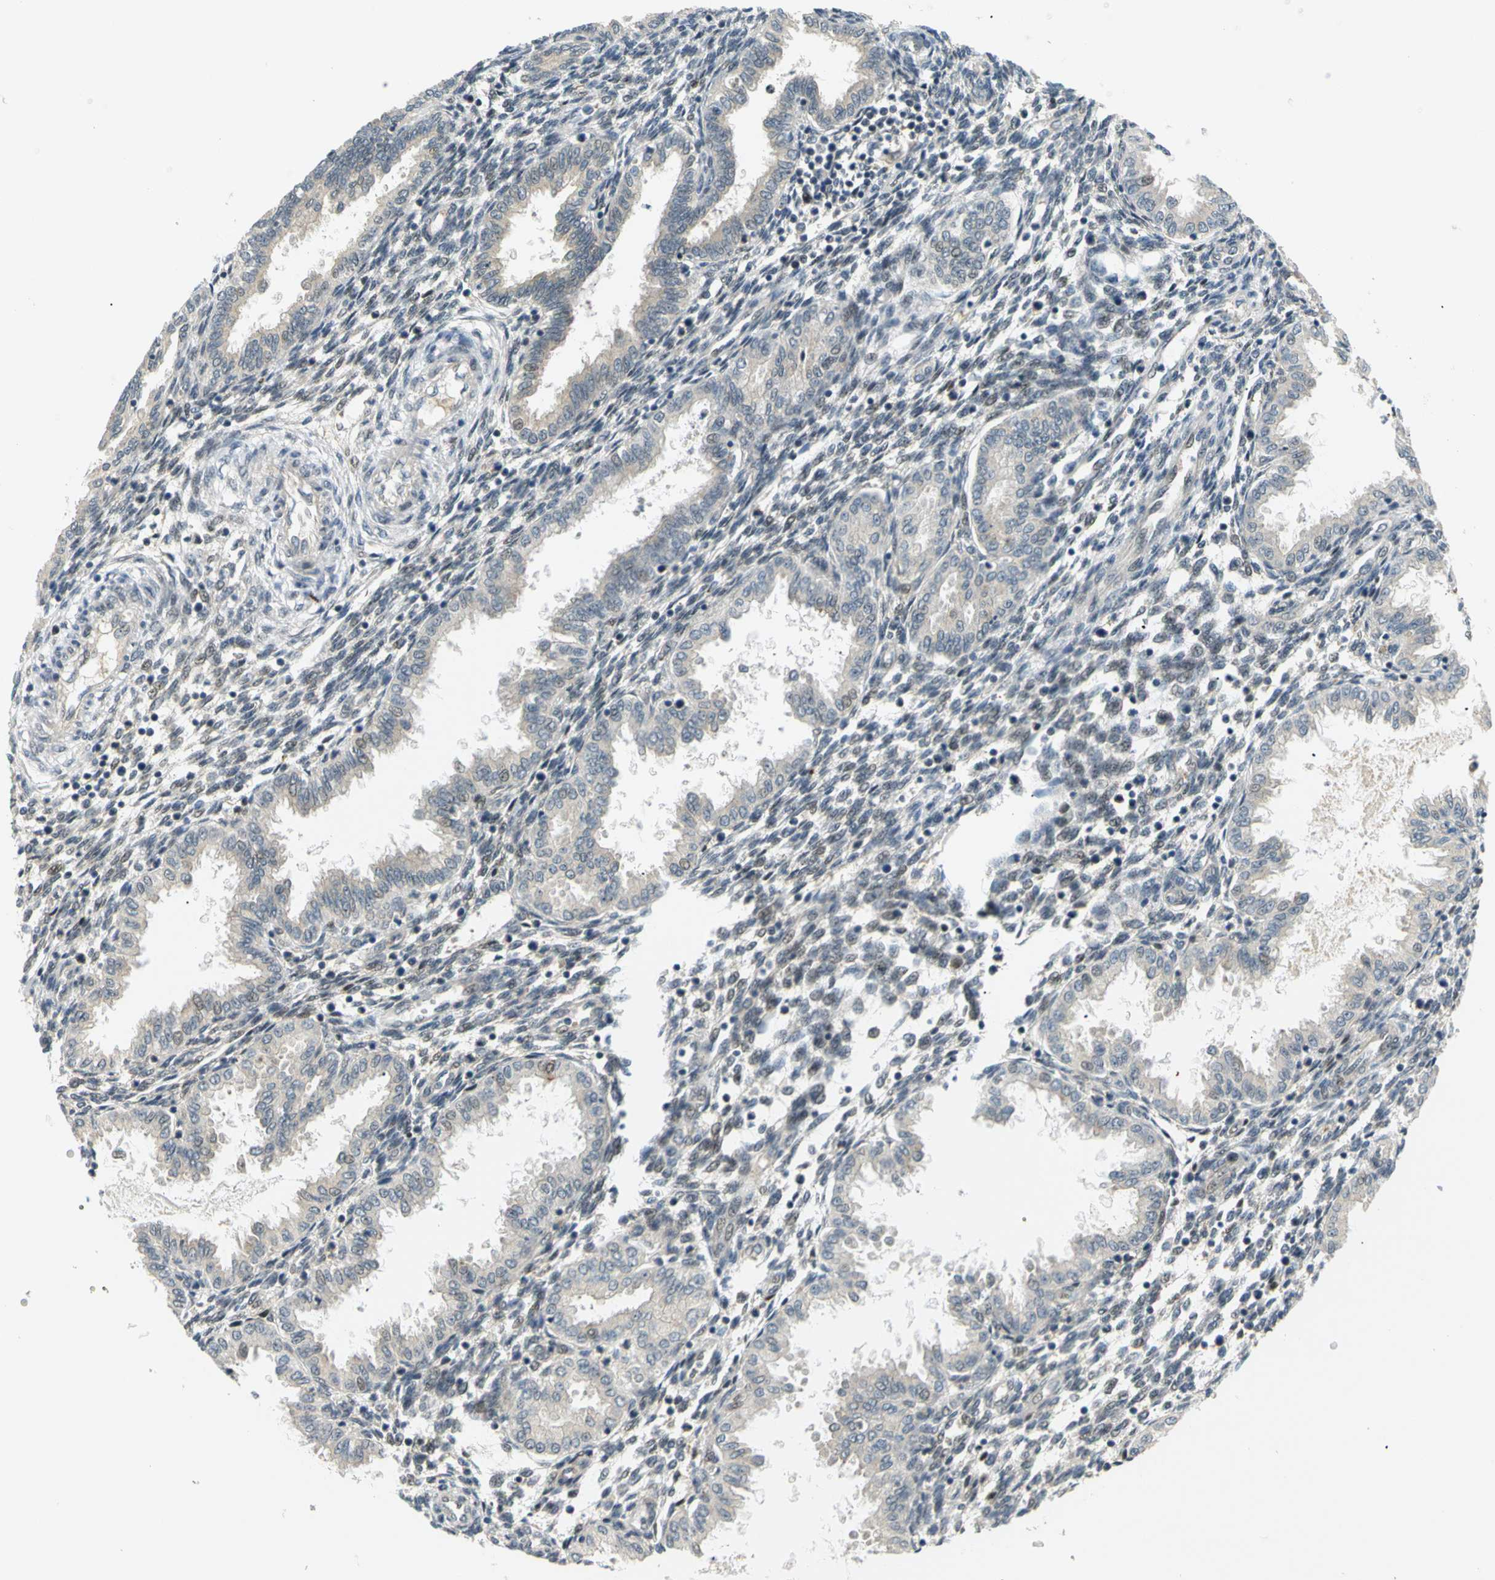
{"staining": {"intensity": "moderate", "quantity": "25%-75%", "location": "nuclear"}, "tissue": "endometrium", "cell_type": "Cells in endometrial stroma", "image_type": "normal", "snomed": [{"axis": "morphology", "description": "Normal tissue, NOS"}, {"axis": "topography", "description": "Endometrium"}], "caption": "Protein staining of benign endometrium reveals moderate nuclear expression in about 25%-75% of cells in endometrial stroma.", "gene": "SKP1", "patient": {"sex": "female", "age": 33}}